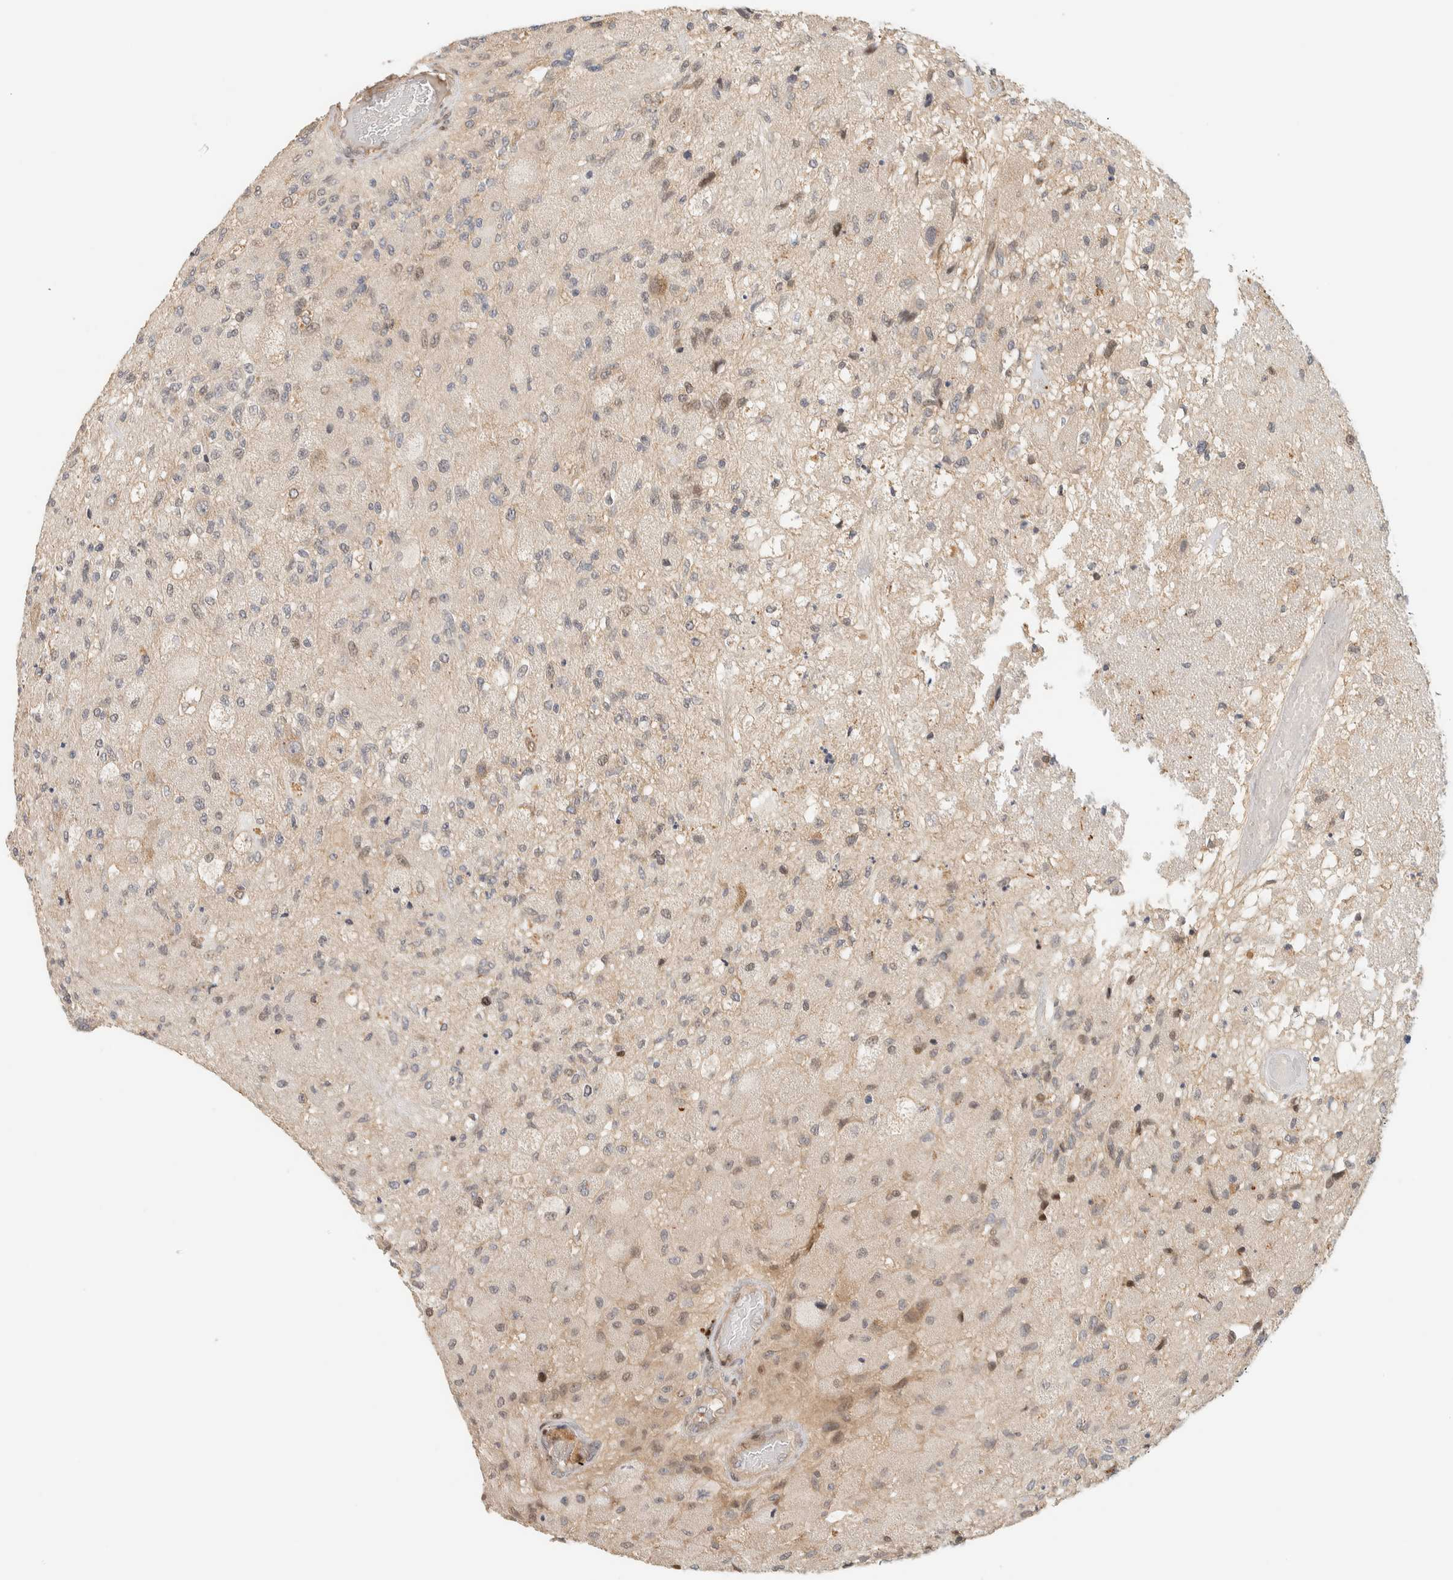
{"staining": {"intensity": "weak", "quantity": "<25%", "location": "cytoplasmic/membranous"}, "tissue": "glioma", "cell_type": "Tumor cells", "image_type": "cancer", "snomed": [{"axis": "morphology", "description": "Normal tissue, NOS"}, {"axis": "morphology", "description": "Glioma, malignant, High grade"}, {"axis": "topography", "description": "Cerebral cortex"}], "caption": "A high-resolution image shows immunohistochemistry (IHC) staining of glioma, which displays no significant positivity in tumor cells.", "gene": "ARFGEF1", "patient": {"sex": "male", "age": 77}}